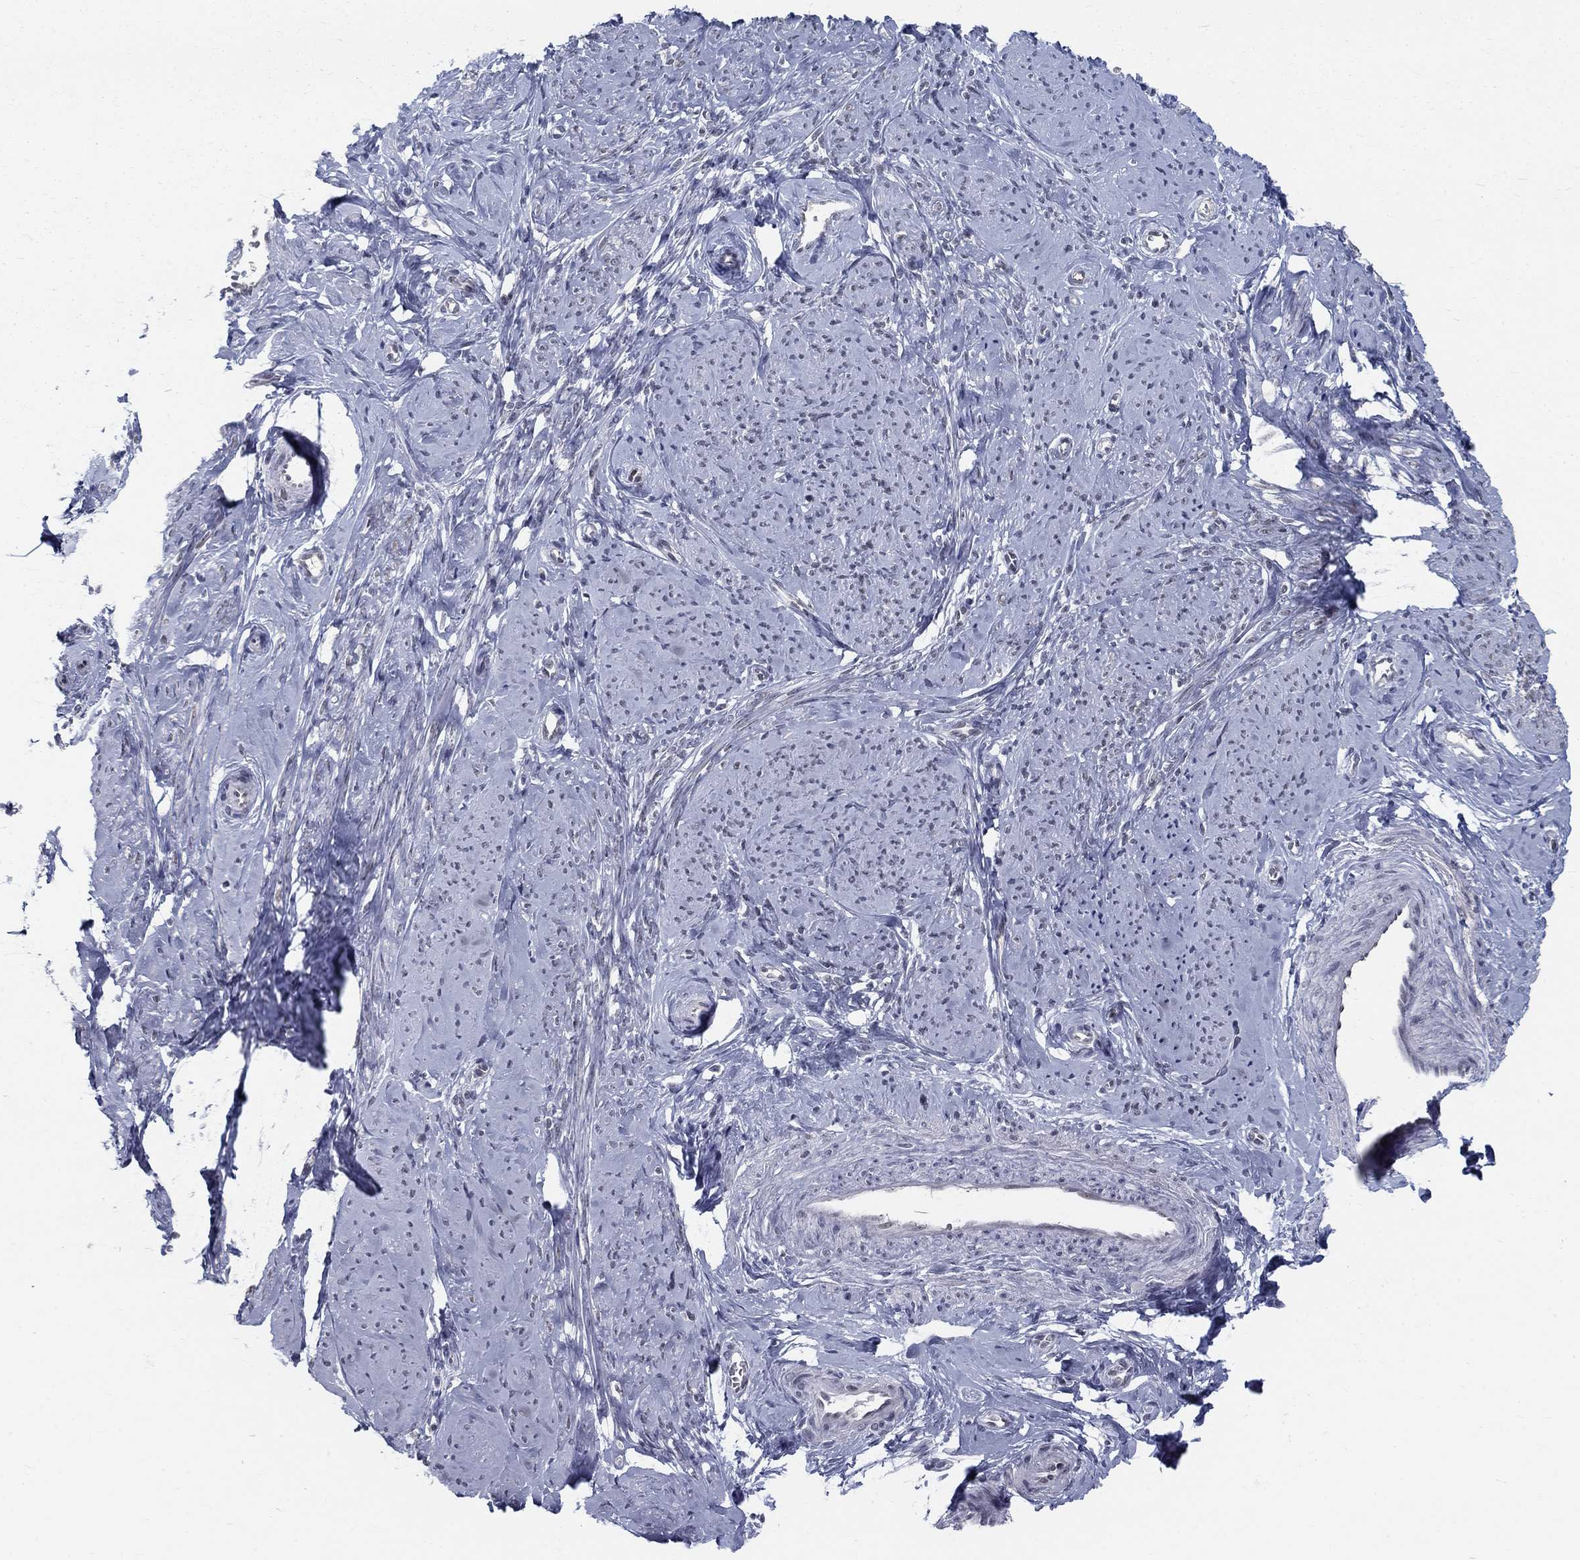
{"staining": {"intensity": "negative", "quantity": "none", "location": "none"}, "tissue": "smooth muscle", "cell_type": "Smooth muscle cells", "image_type": "normal", "snomed": [{"axis": "morphology", "description": "Normal tissue, NOS"}, {"axis": "topography", "description": "Smooth muscle"}], "caption": "Immunohistochemistry of unremarkable human smooth muscle shows no staining in smooth muscle cells.", "gene": "GCFC2", "patient": {"sex": "female", "age": 48}}